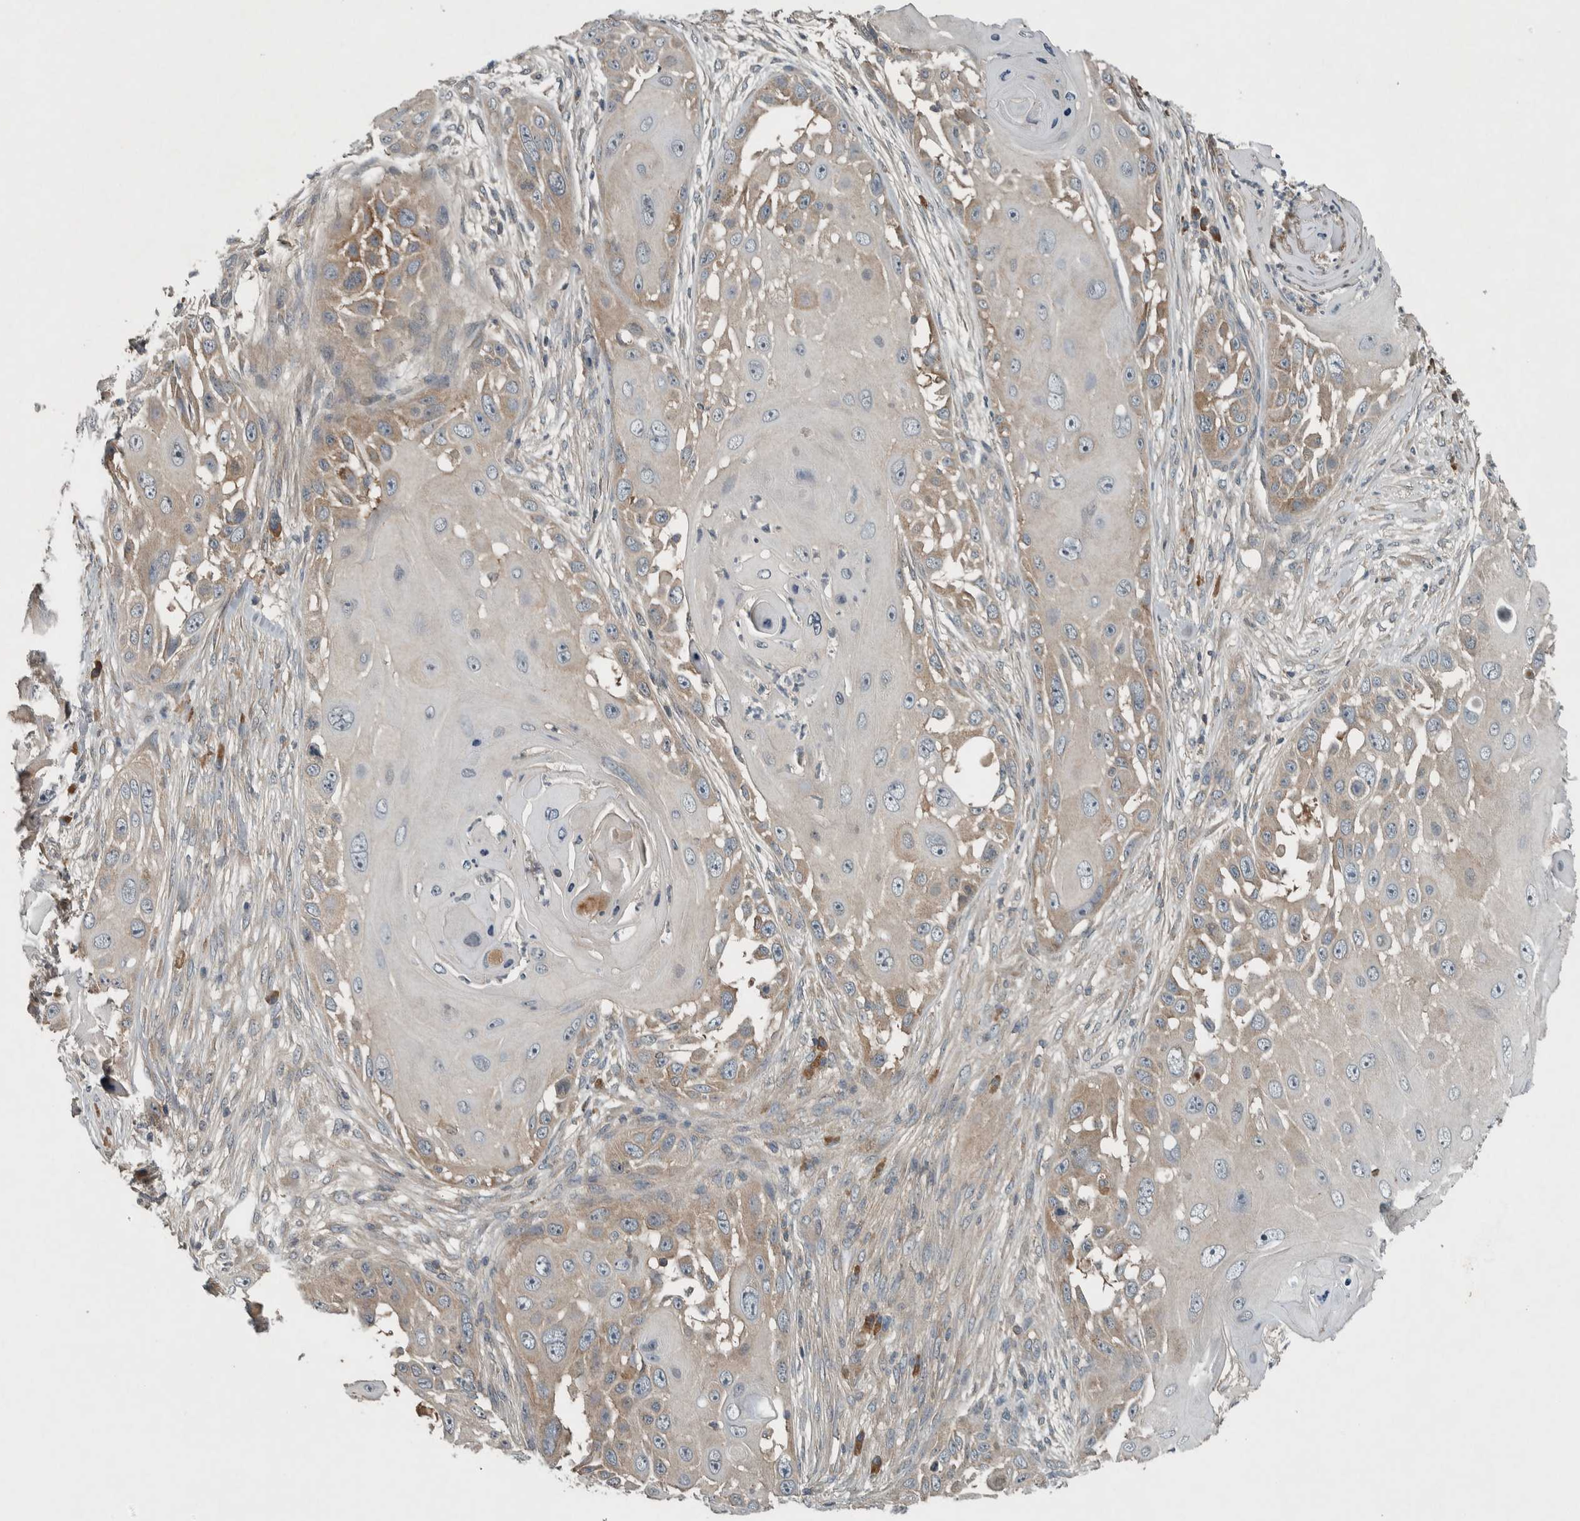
{"staining": {"intensity": "moderate", "quantity": "25%-75%", "location": "cytoplasmic/membranous"}, "tissue": "skin cancer", "cell_type": "Tumor cells", "image_type": "cancer", "snomed": [{"axis": "morphology", "description": "Squamous cell carcinoma, NOS"}, {"axis": "topography", "description": "Skin"}], "caption": "IHC micrograph of human skin squamous cell carcinoma stained for a protein (brown), which demonstrates medium levels of moderate cytoplasmic/membranous expression in approximately 25%-75% of tumor cells.", "gene": "CLCN2", "patient": {"sex": "female", "age": 44}}